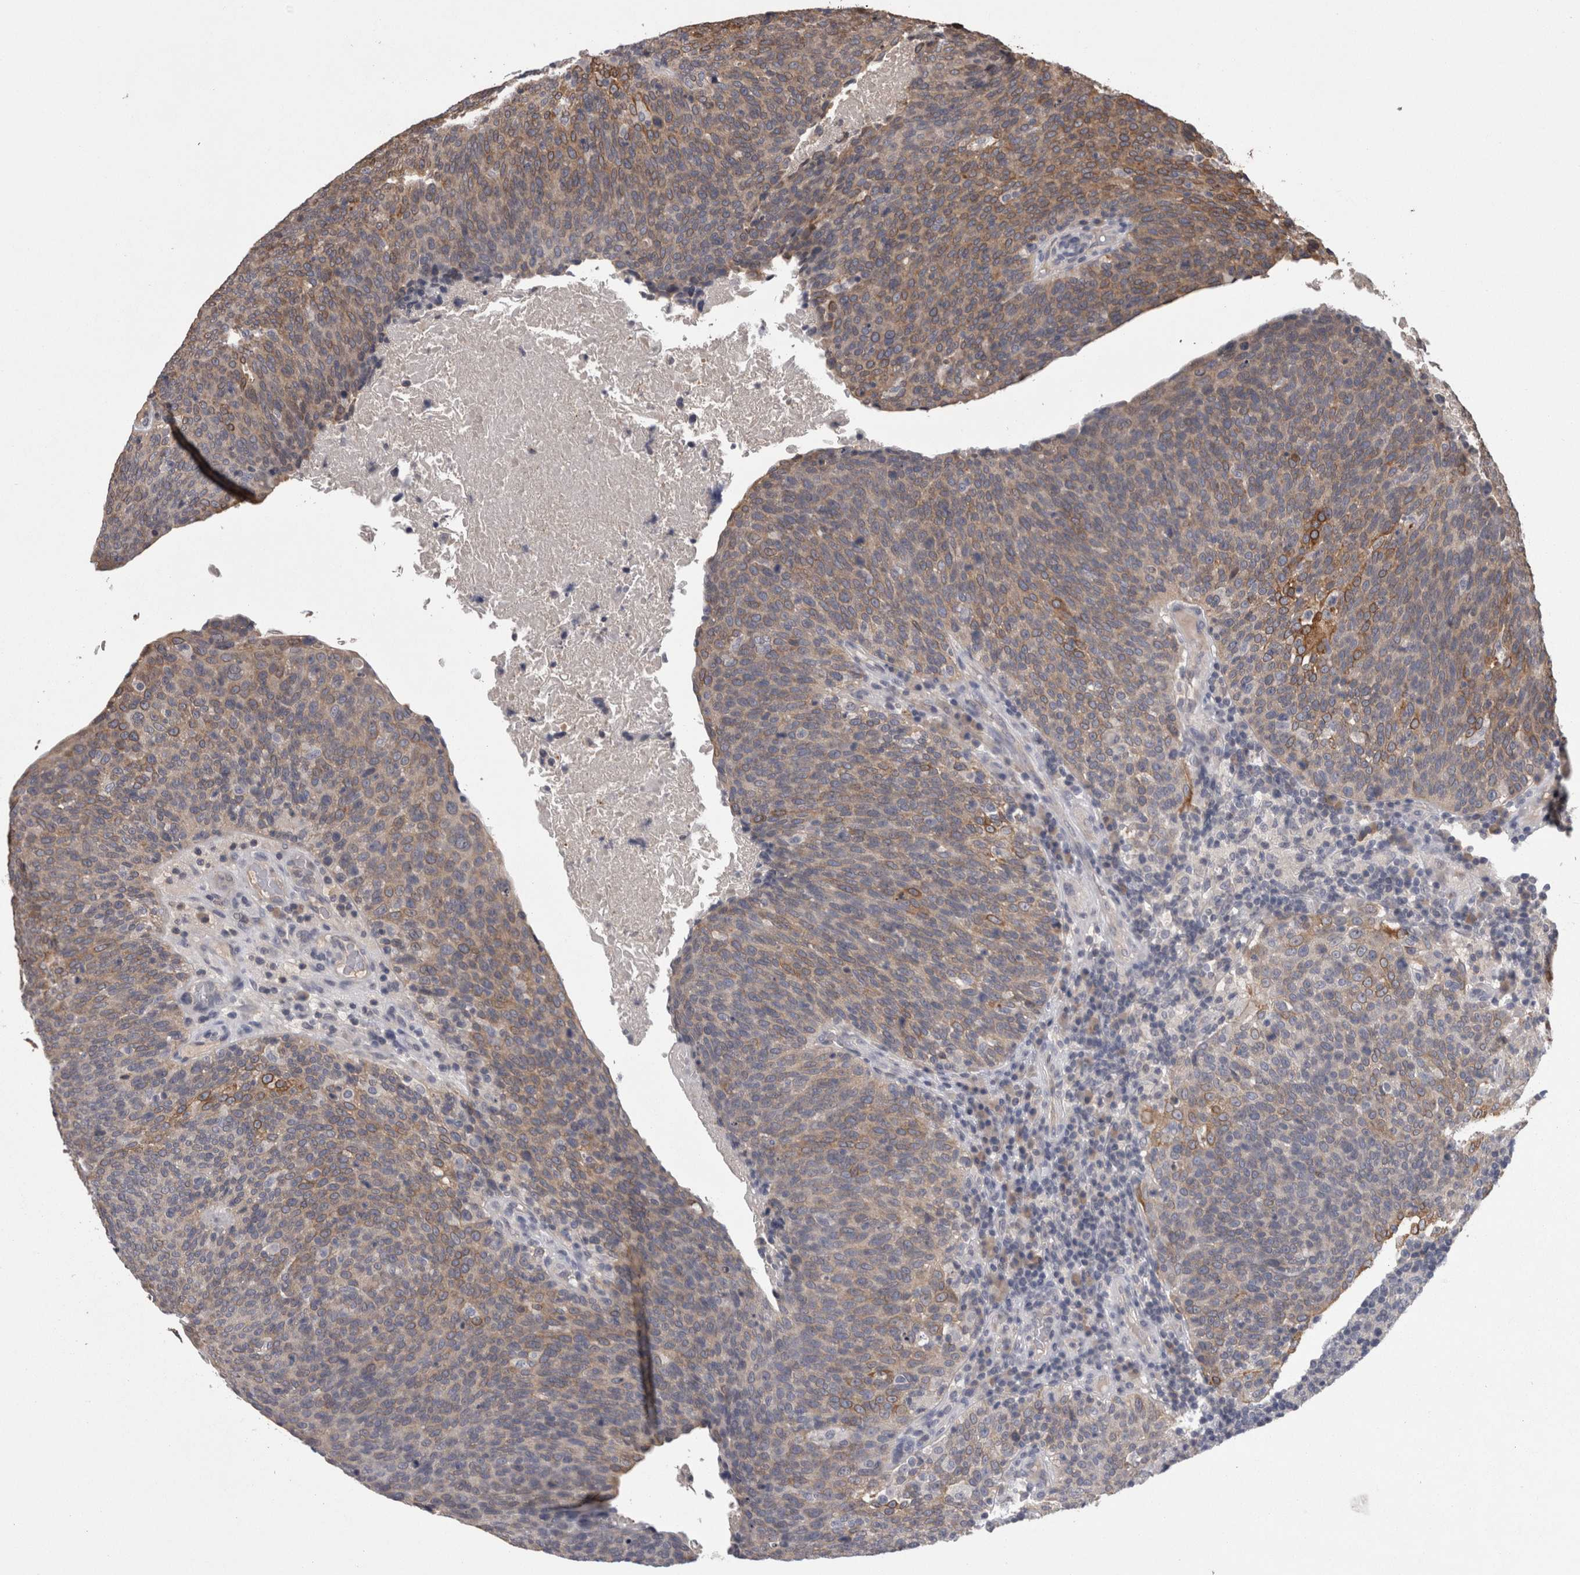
{"staining": {"intensity": "moderate", "quantity": ">75%", "location": "cytoplasmic/membranous"}, "tissue": "head and neck cancer", "cell_type": "Tumor cells", "image_type": "cancer", "snomed": [{"axis": "morphology", "description": "Squamous cell carcinoma, NOS"}, {"axis": "morphology", "description": "Squamous cell carcinoma, metastatic, NOS"}, {"axis": "topography", "description": "Lymph node"}, {"axis": "topography", "description": "Head-Neck"}], "caption": "A medium amount of moderate cytoplasmic/membranous expression is present in about >75% of tumor cells in head and neck cancer tissue.", "gene": "PON3", "patient": {"sex": "male", "age": 62}}